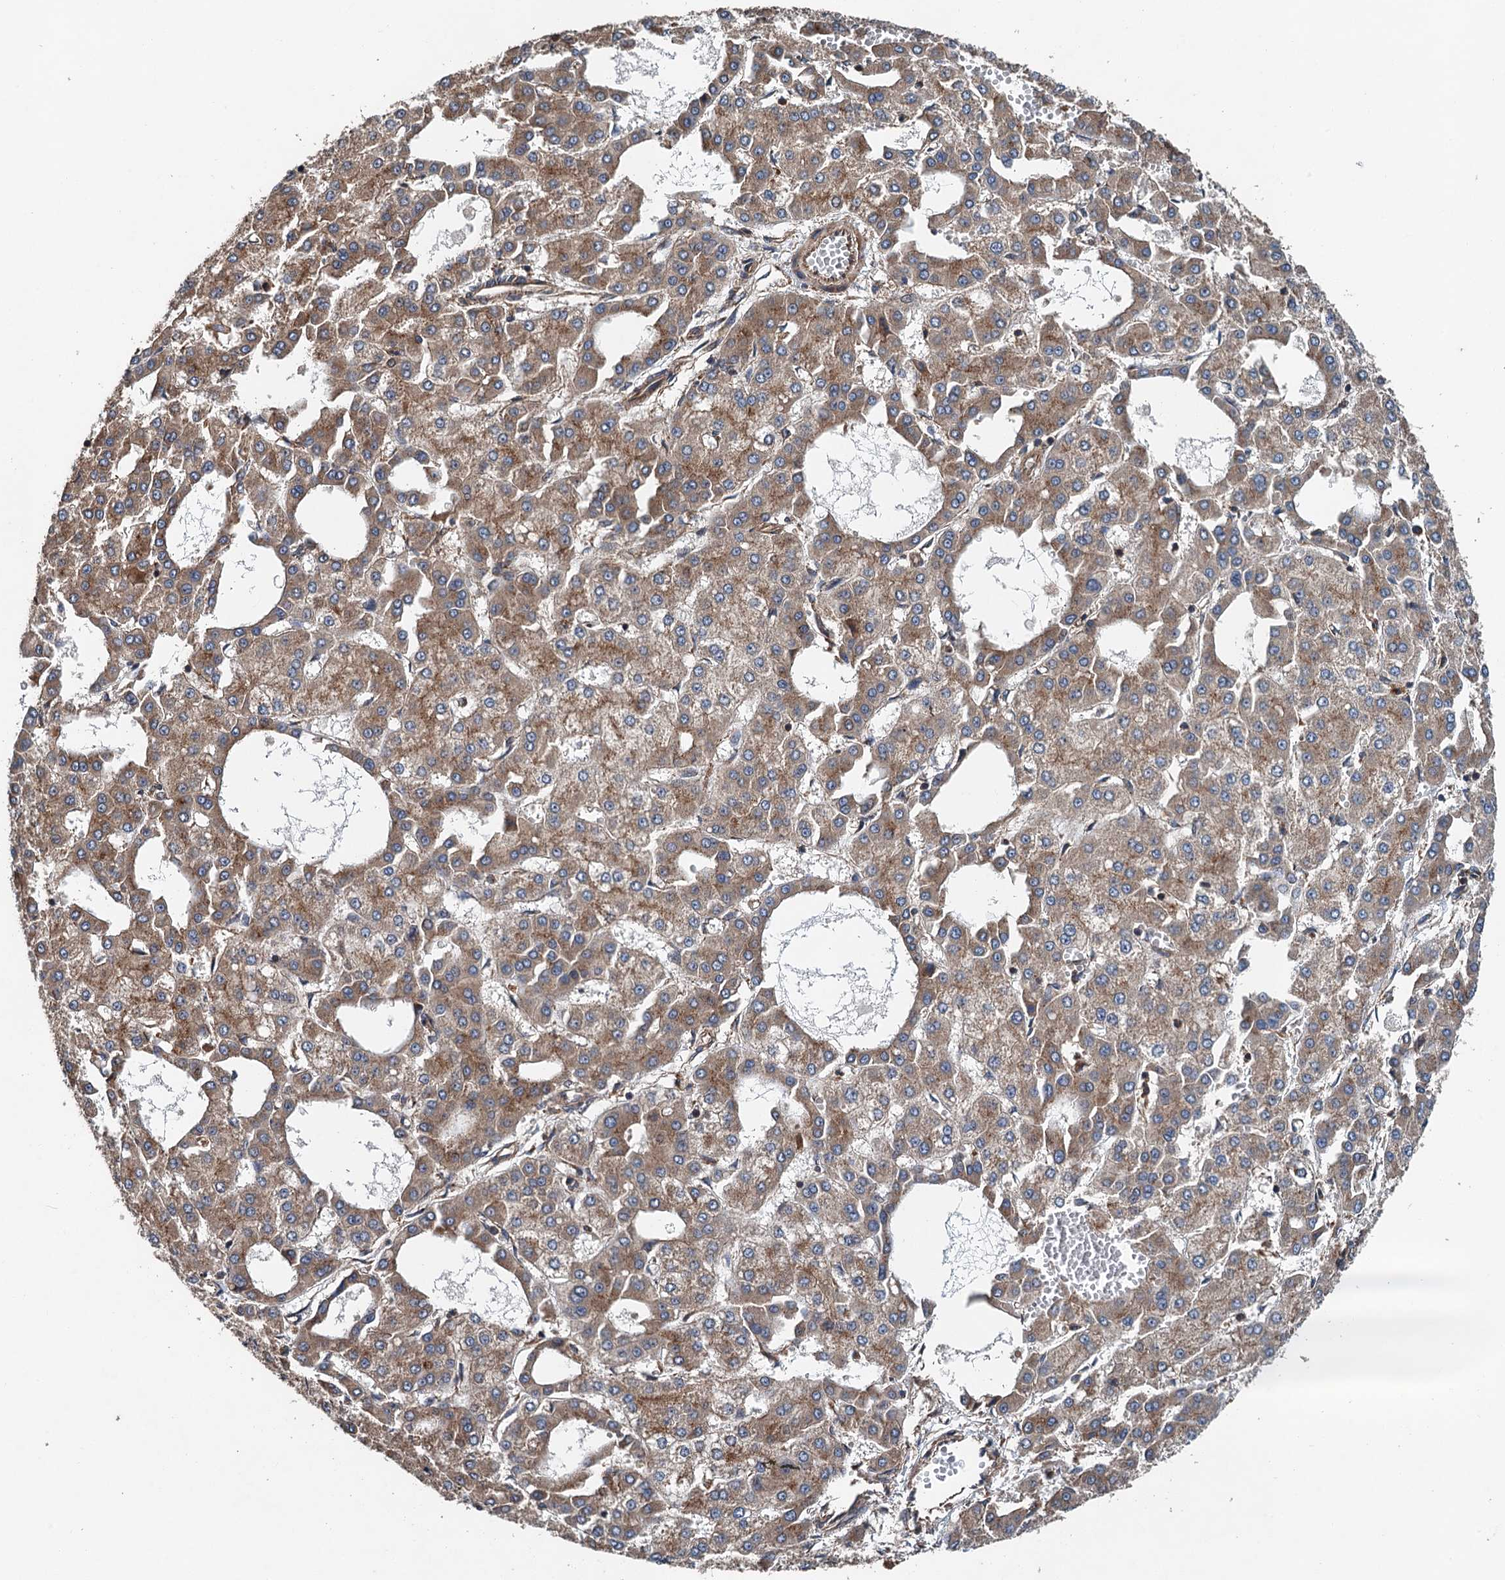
{"staining": {"intensity": "moderate", "quantity": ">75%", "location": "cytoplasmic/membranous"}, "tissue": "liver cancer", "cell_type": "Tumor cells", "image_type": "cancer", "snomed": [{"axis": "morphology", "description": "Carcinoma, Hepatocellular, NOS"}, {"axis": "topography", "description": "Liver"}], "caption": "This is a histology image of immunohistochemistry (IHC) staining of hepatocellular carcinoma (liver), which shows moderate staining in the cytoplasmic/membranous of tumor cells.", "gene": "COG3", "patient": {"sex": "male", "age": 47}}